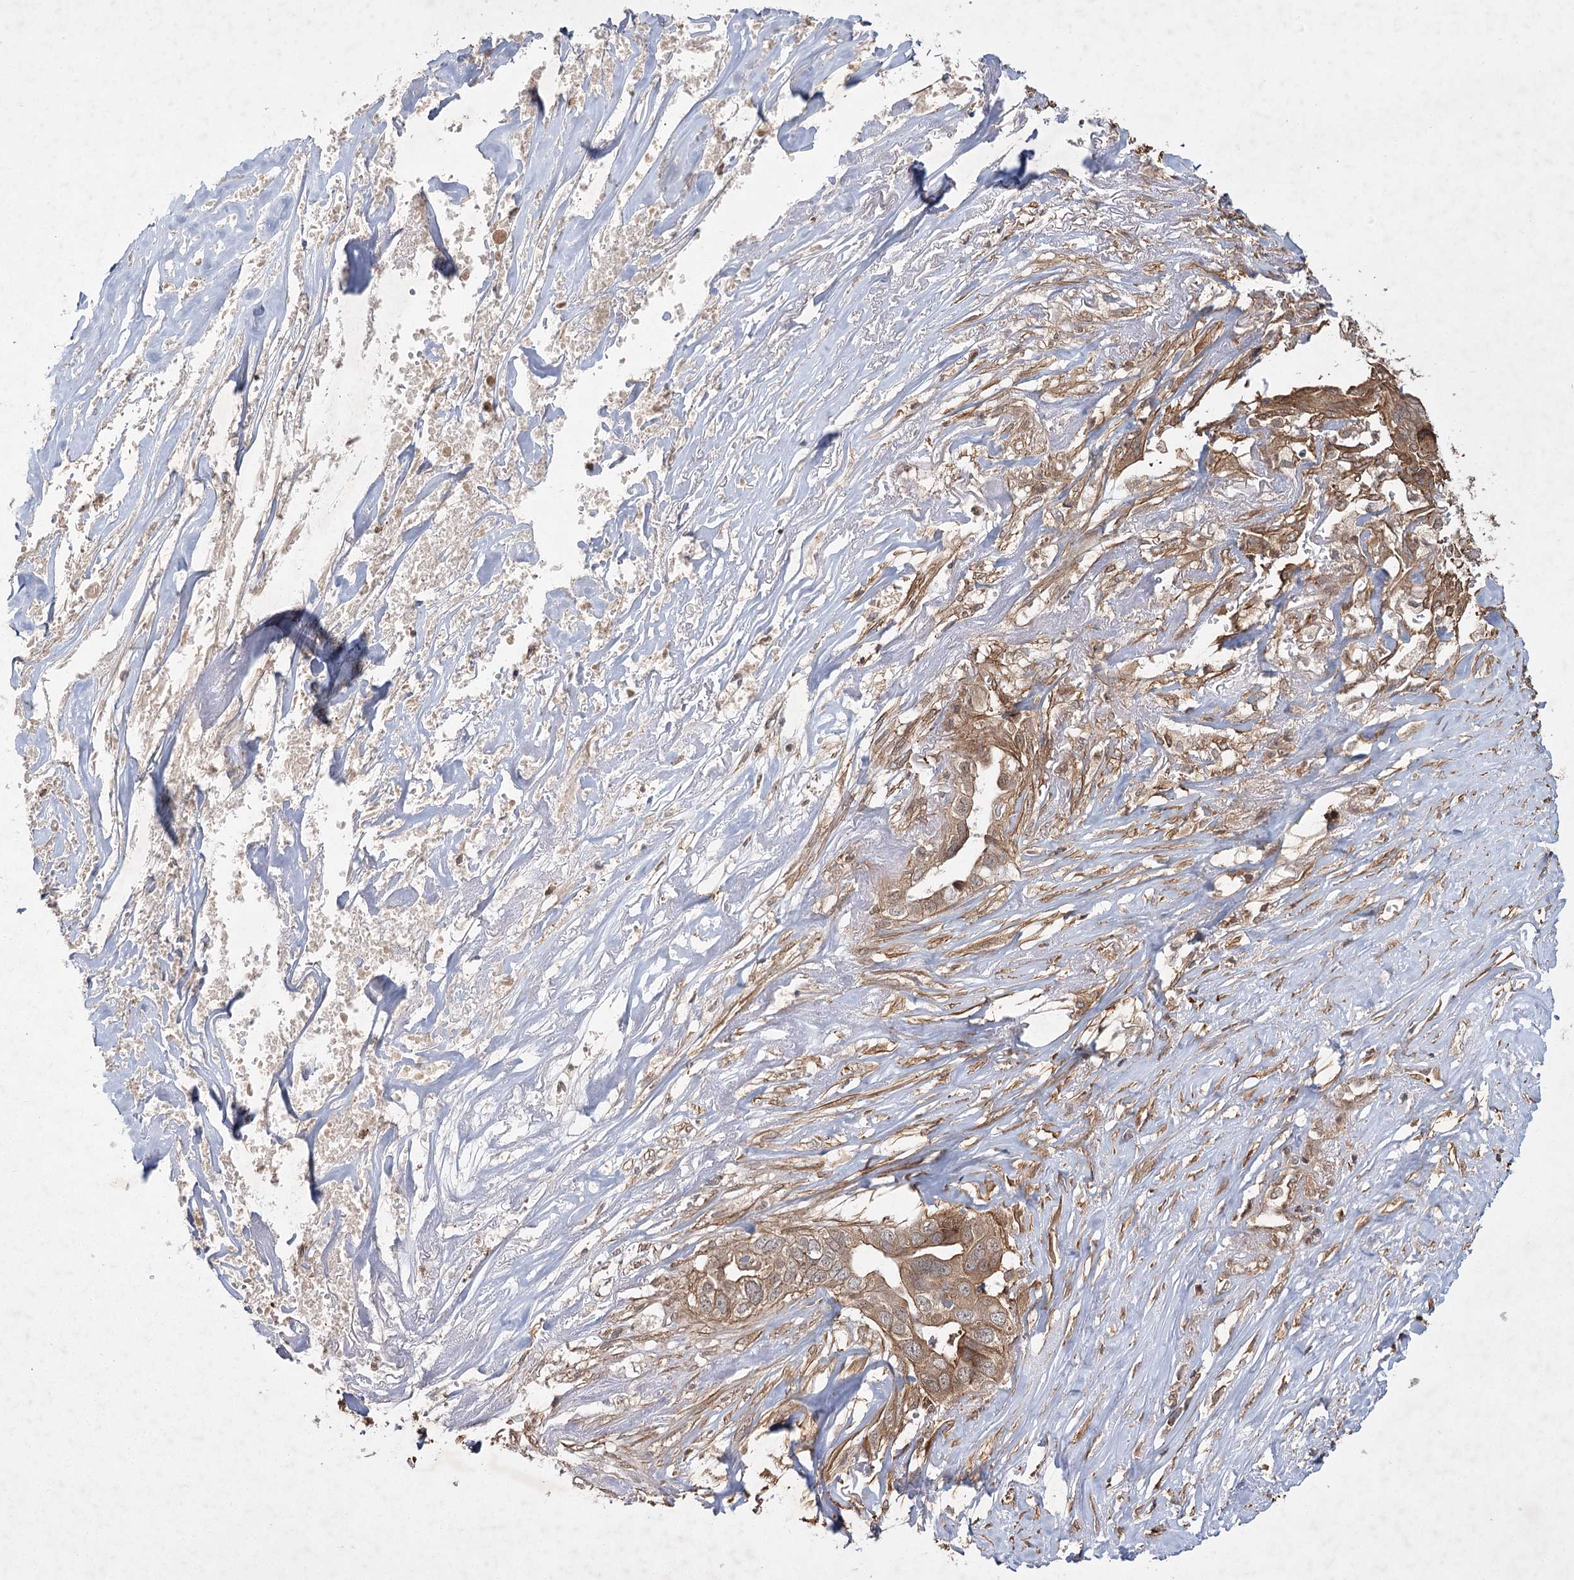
{"staining": {"intensity": "moderate", "quantity": ">75%", "location": "cytoplasmic/membranous"}, "tissue": "liver cancer", "cell_type": "Tumor cells", "image_type": "cancer", "snomed": [{"axis": "morphology", "description": "Cholangiocarcinoma"}, {"axis": "topography", "description": "Liver"}], "caption": "Protein staining by immunohistochemistry displays moderate cytoplasmic/membranous staining in about >75% of tumor cells in liver cholangiocarcinoma. (DAB (3,3'-diaminobenzidine) = brown stain, brightfield microscopy at high magnification).", "gene": "MDFIC", "patient": {"sex": "female", "age": 79}}